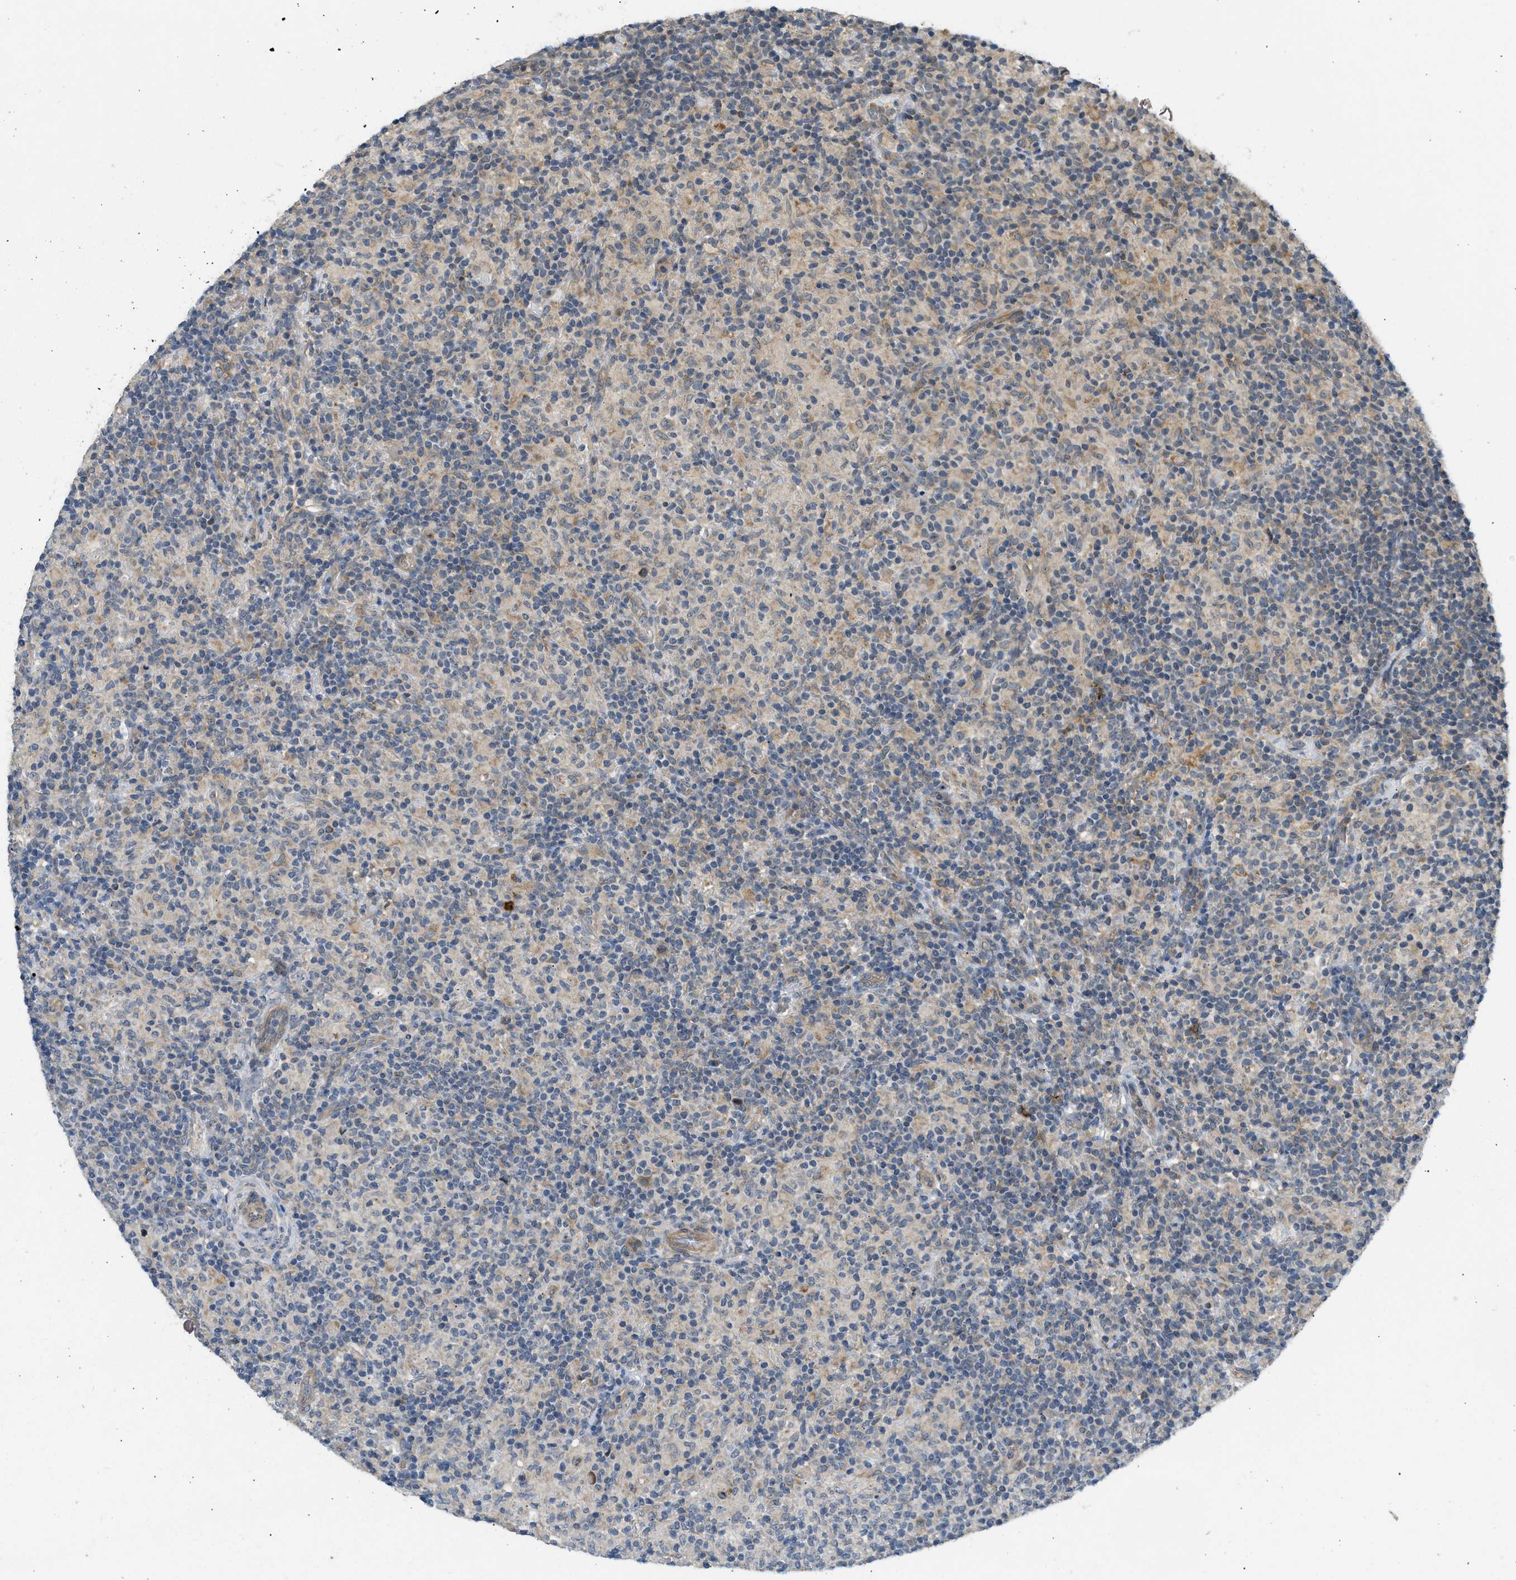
{"staining": {"intensity": "weak", "quantity": "<25%", "location": "cytoplasmic/membranous"}, "tissue": "lymphoma", "cell_type": "Tumor cells", "image_type": "cancer", "snomed": [{"axis": "morphology", "description": "Hodgkin's disease, NOS"}, {"axis": "topography", "description": "Lymph node"}], "caption": "Protein analysis of lymphoma displays no significant expression in tumor cells.", "gene": "ADCY8", "patient": {"sex": "male", "age": 70}}